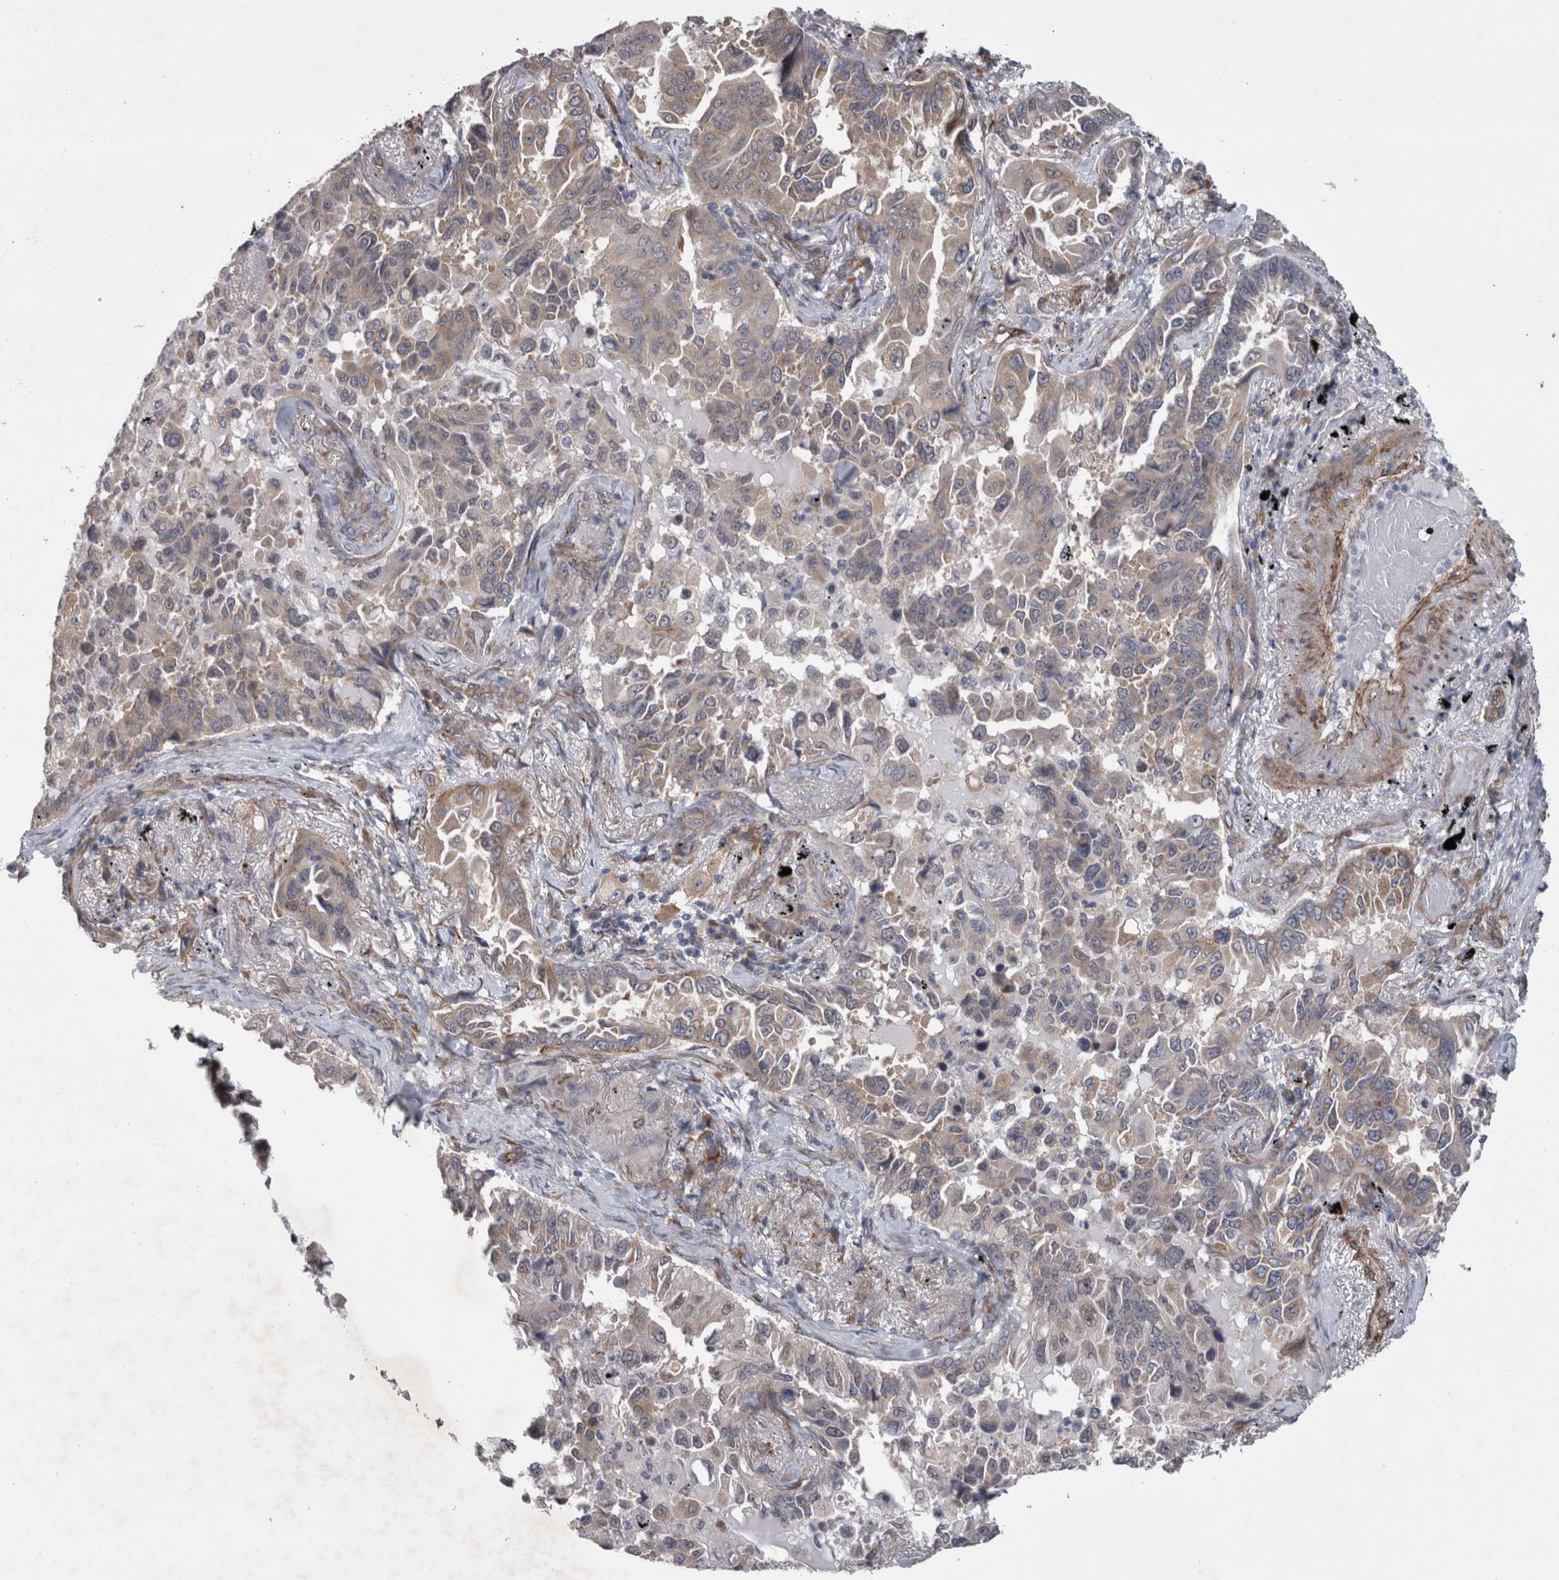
{"staining": {"intensity": "weak", "quantity": "25%-75%", "location": "cytoplasmic/membranous"}, "tissue": "lung cancer", "cell_type": "Tumor cells", "image_type": "cancer", "snomed": [{"axis": "morphology", "description": "Adenocarcinoma, NOS"}, {"axis": "topography", "description": "Lung"}], "caption": "Immunohistochemical staining of human lung cancer reveals low levels of weak cytoplasmic/membranous expression in about 25%-75% of tumor cells. (IHC, brightfield microscopy, high magnification).", "gene": "DDX6", "patient": {"sex": "female", "age": 67}}